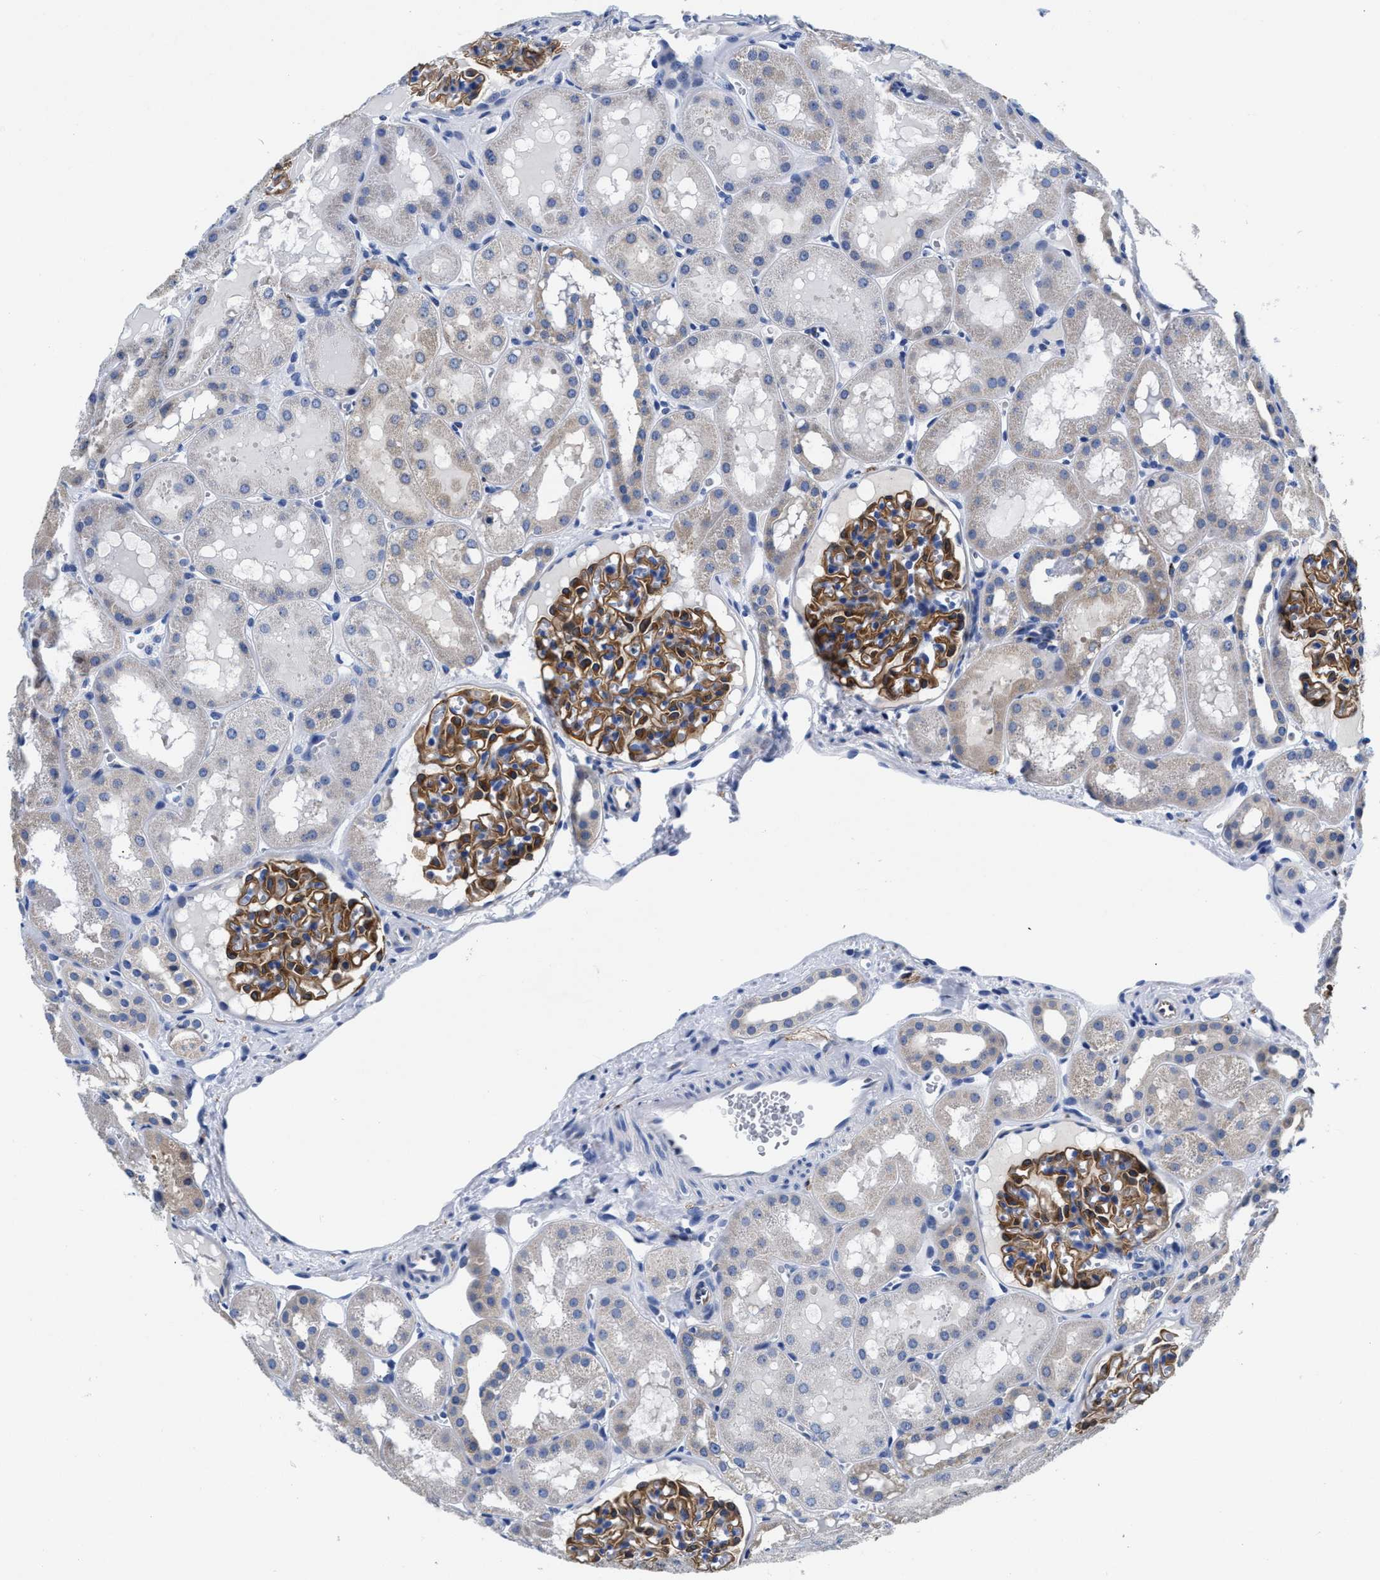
{"staining": {"intensity": "strong", "quantity": ">75%", "location": "cytoplasmic/membranous"}, "tissue": "kidney", "cell_type": "Cells in glomeruli", "image_type": "normal", "snomed": [{"axis": "morphology", "description": "Normal tissue, NOS"}, {"axis": "topography", "description": "Kidney"}, {"axis": "topography", "description": "Urinary bladder"}], "caption": "DAB (3,3'-diaminobenzidine) immunohistochemical staining of unremarkable kidney shows strong cytoplasmic/membranous protein positivity in about >75% of cells in glomeruli.", "gene": "SLC35F1", "patient": {"sex": "male", "age": 16}}